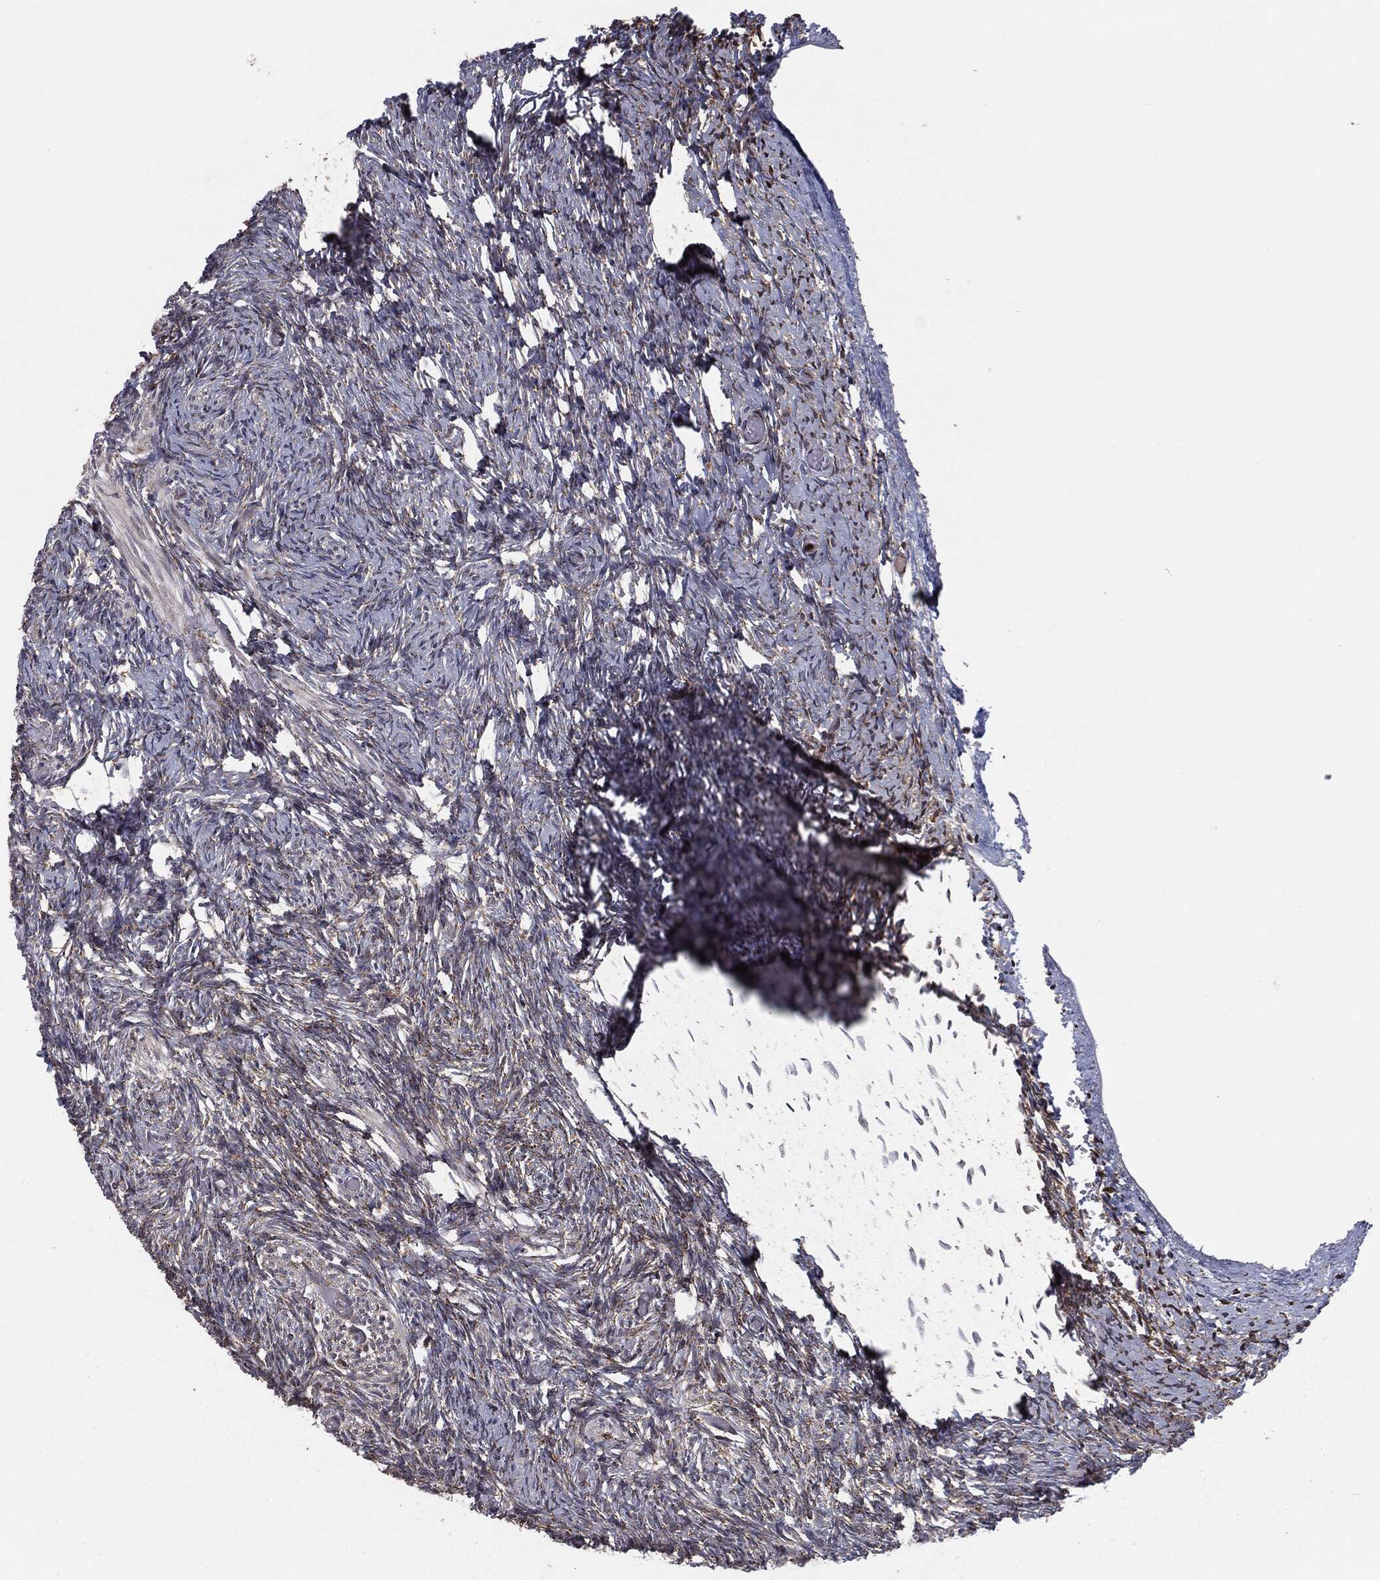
{"staining": {"intensity": "moderate", "quantity": ">75%", "location": "cytoplasmic/membranous,nuclear"}, "tissue": "ovary", "cell_type": "Follicle cells", "image_type": "normal", "snomed": [{"axis": "morphology", "description": "Normal tissue, NOS"}, {"axis": "topography", "description": "Ovary"}], "caption": "Ovary stained with immunohistochemistry demonstrates moderate cytoplasmic/membranous,nuclear positivity in approximately >75% of follicle cells. The staining was performed using DAB (3,3'-diaminobenzidine) to visualize the protein expression in brown, while the nuclei were stained in blue with hematoxylin (Magnification: 20x).", "gene": "CHCHD2", "patient": {"sex": "female", "age": 39}}